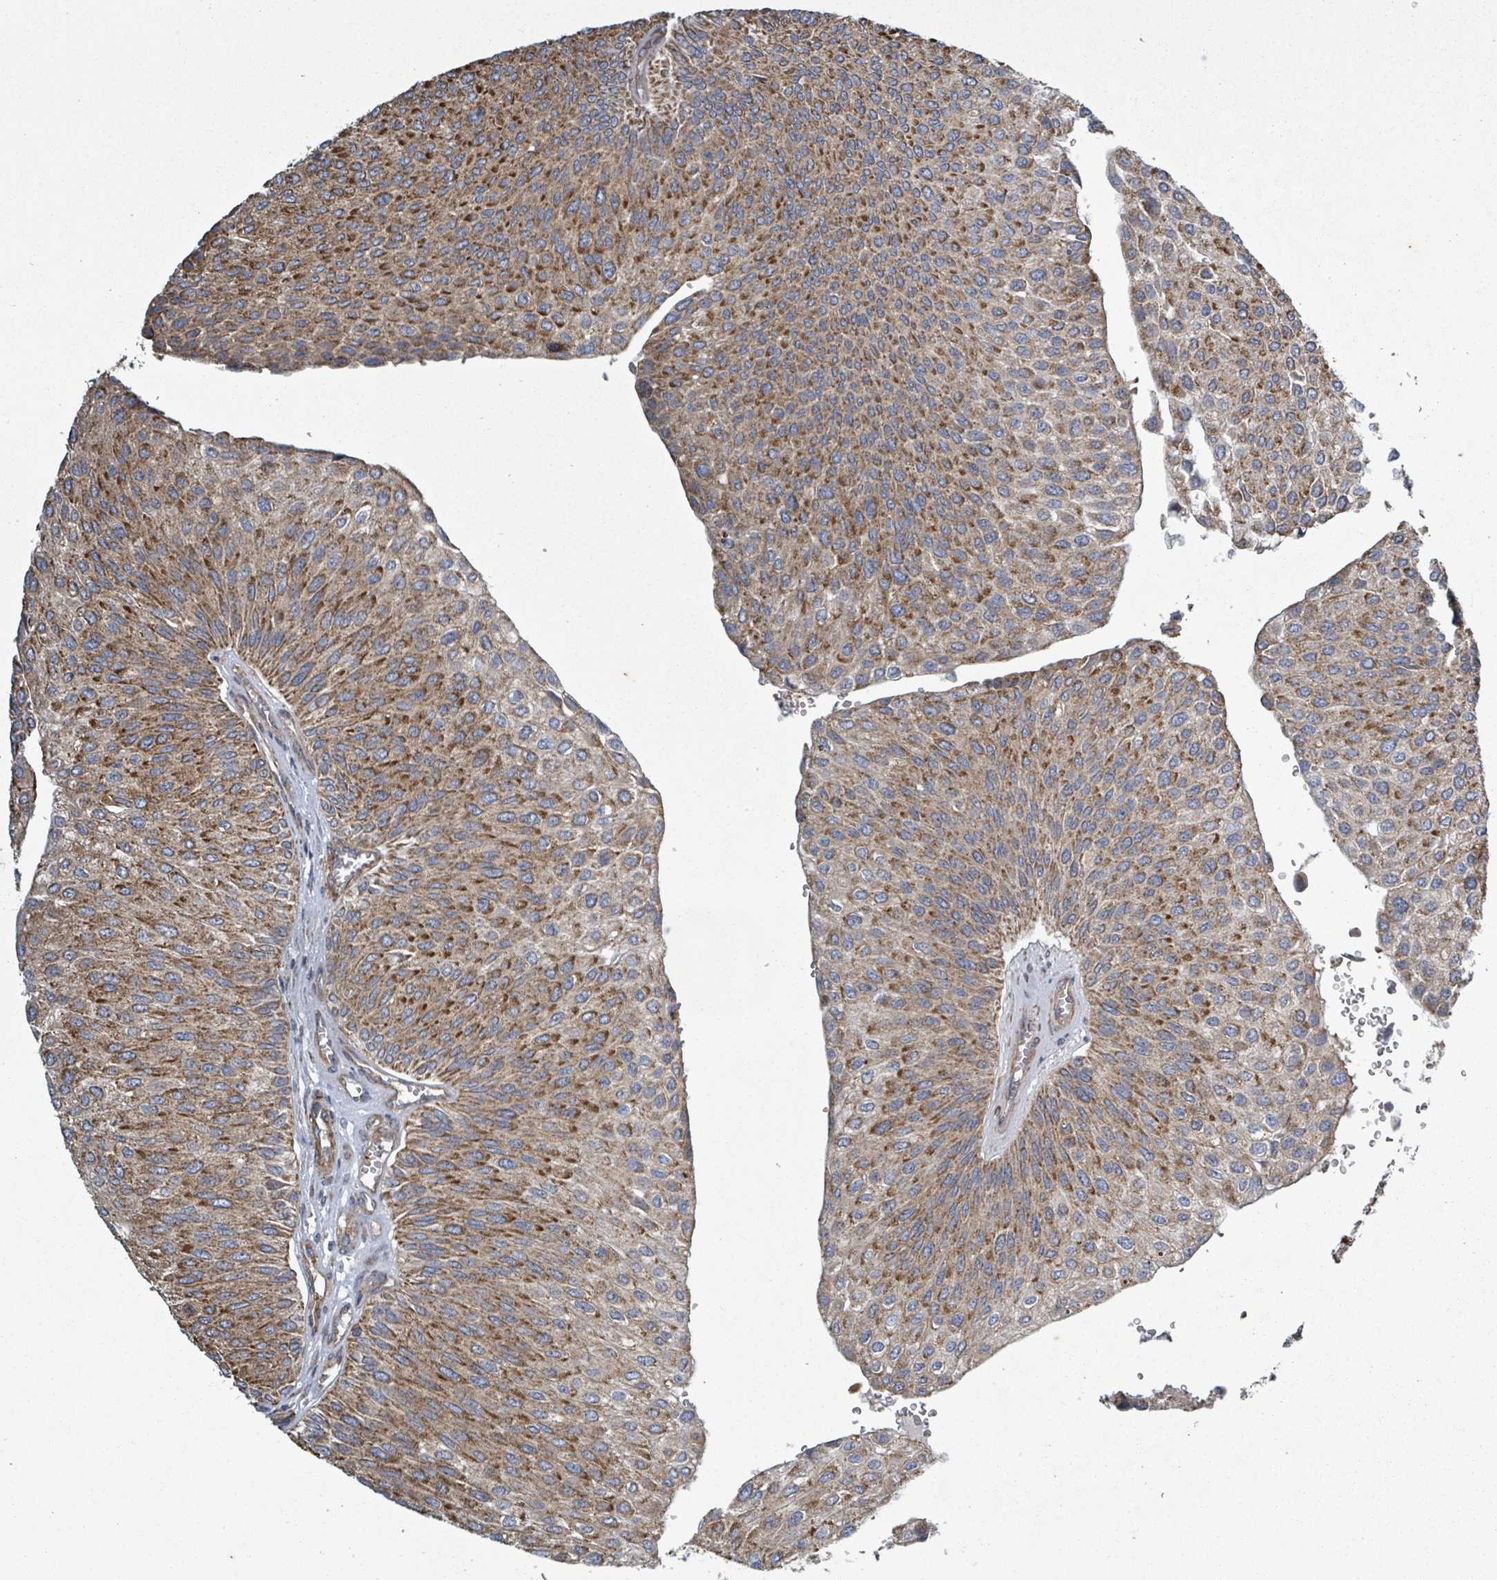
{"staining": {"intensity": "moderate", "quantity": ">75%", "location": "cytoplasmic/membranous"}, "tissue": "urothelial cancer", "cell_type": "Tumor cells", "image_type": "cancer", "snomed": [{"axis": "morphology", "description": "Urothelial carcinoma, NOS"}, {"axis": "topography", "description": "Urinary bladder"}], "caption": "Immunohistochemistry of human transitional cell carcinoma displays medium levels of moderate cytoplasmic/membranous expression in about >75% of tumor cells. (DAB IHC with brightfield microscopy, high magnification).", "gene": "ADCK1", "patient": {"sex": "male", "age": 67}}